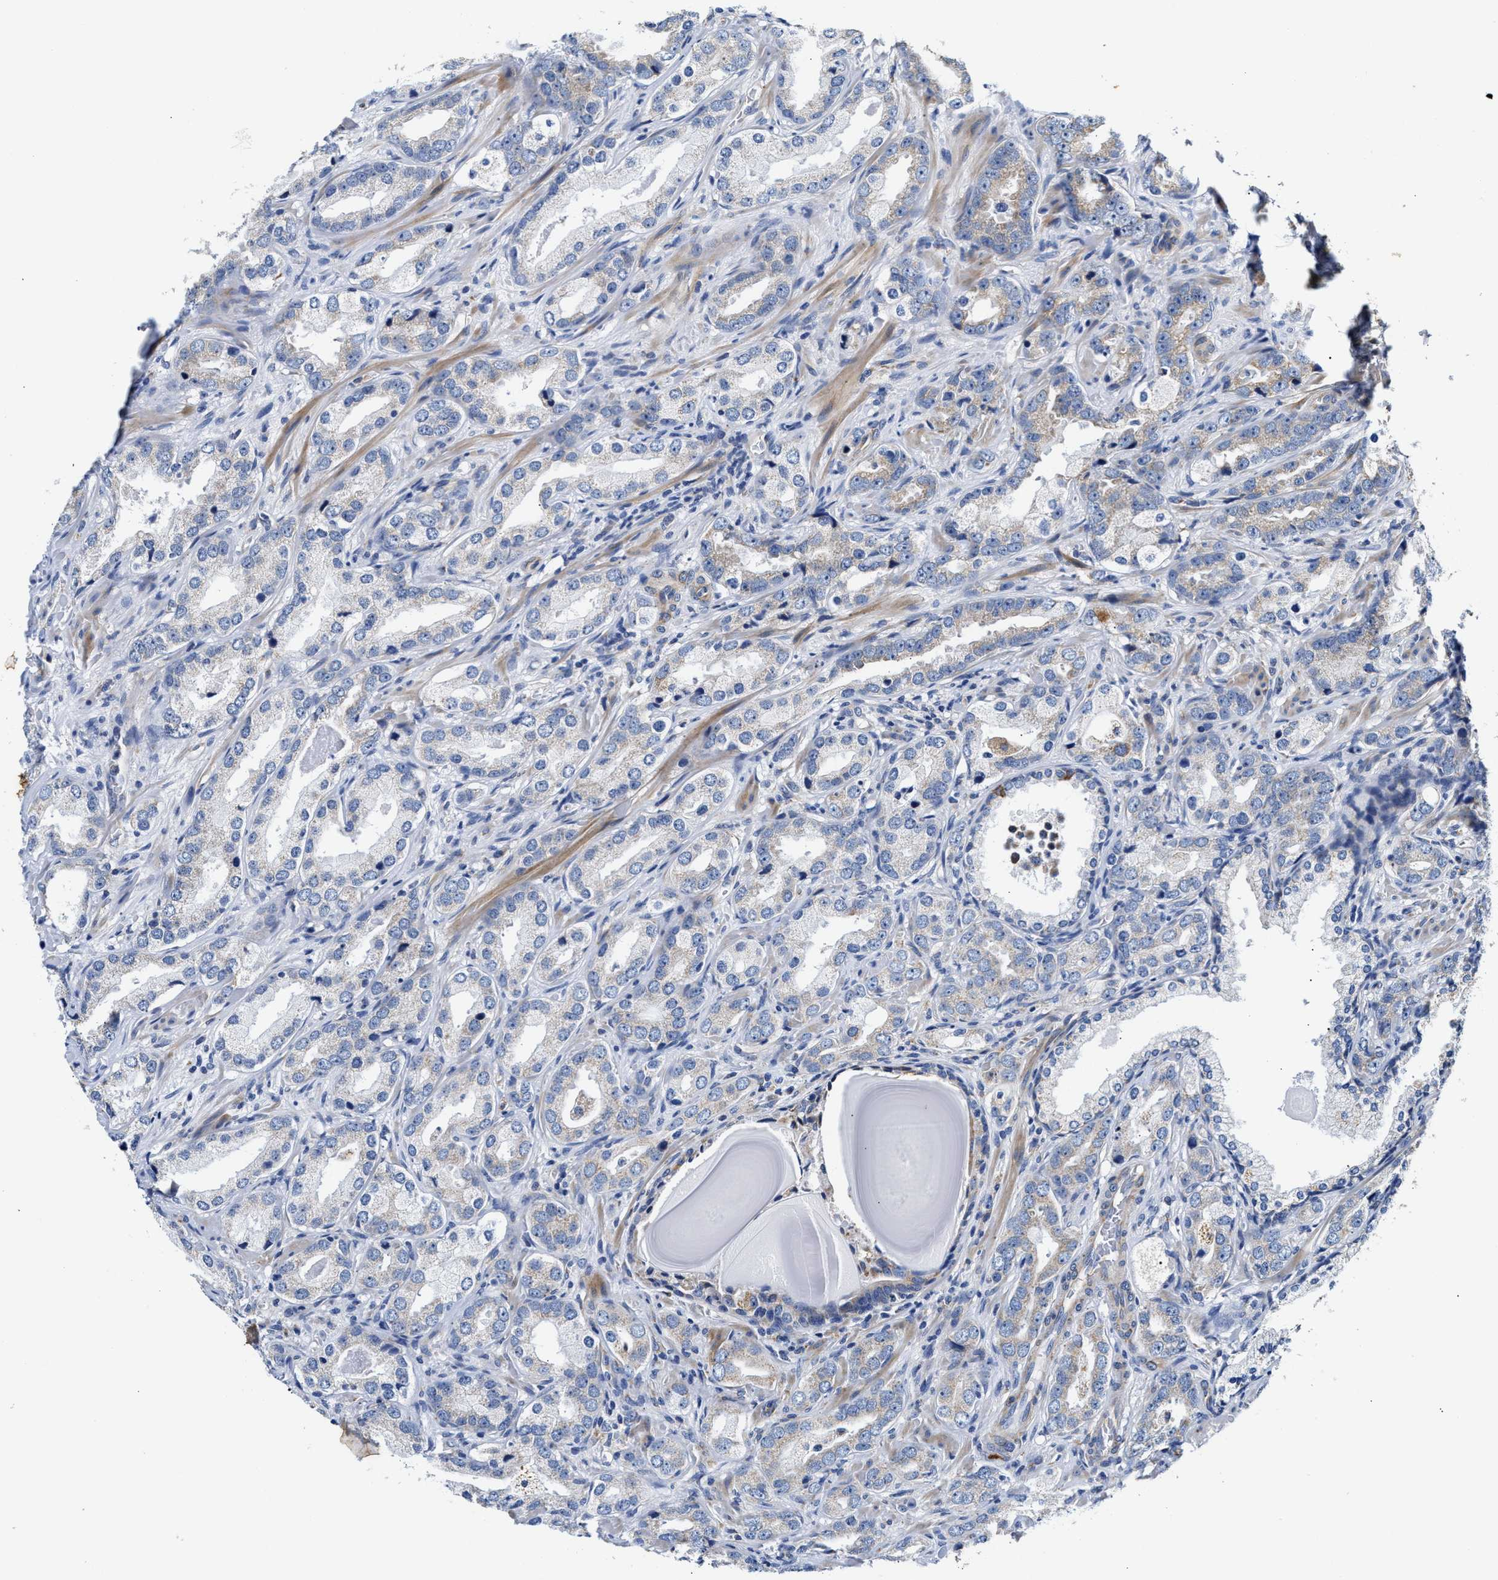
{"staining": {"intensity": "weak", "quantity": "25%-75%", "location": "cytoplasmic/membranous"}, "tissue": "prostate cancer", "cell_type": "Tumor cells", "image_type": "cancer", "snomed": [{"axis": "morphology", "description": "Adenocarcinoma, High grade"}, {"axis": "topography", "description": "Prostate"}], "caption": "Prostate cancer (high-grade adenocarcinoma) stained for a protein reveals weak cytoplasmic/membranous positivity in tumor cells.", "gene": "ACADVL", "patient": {"sex": "male", "age": 63}}